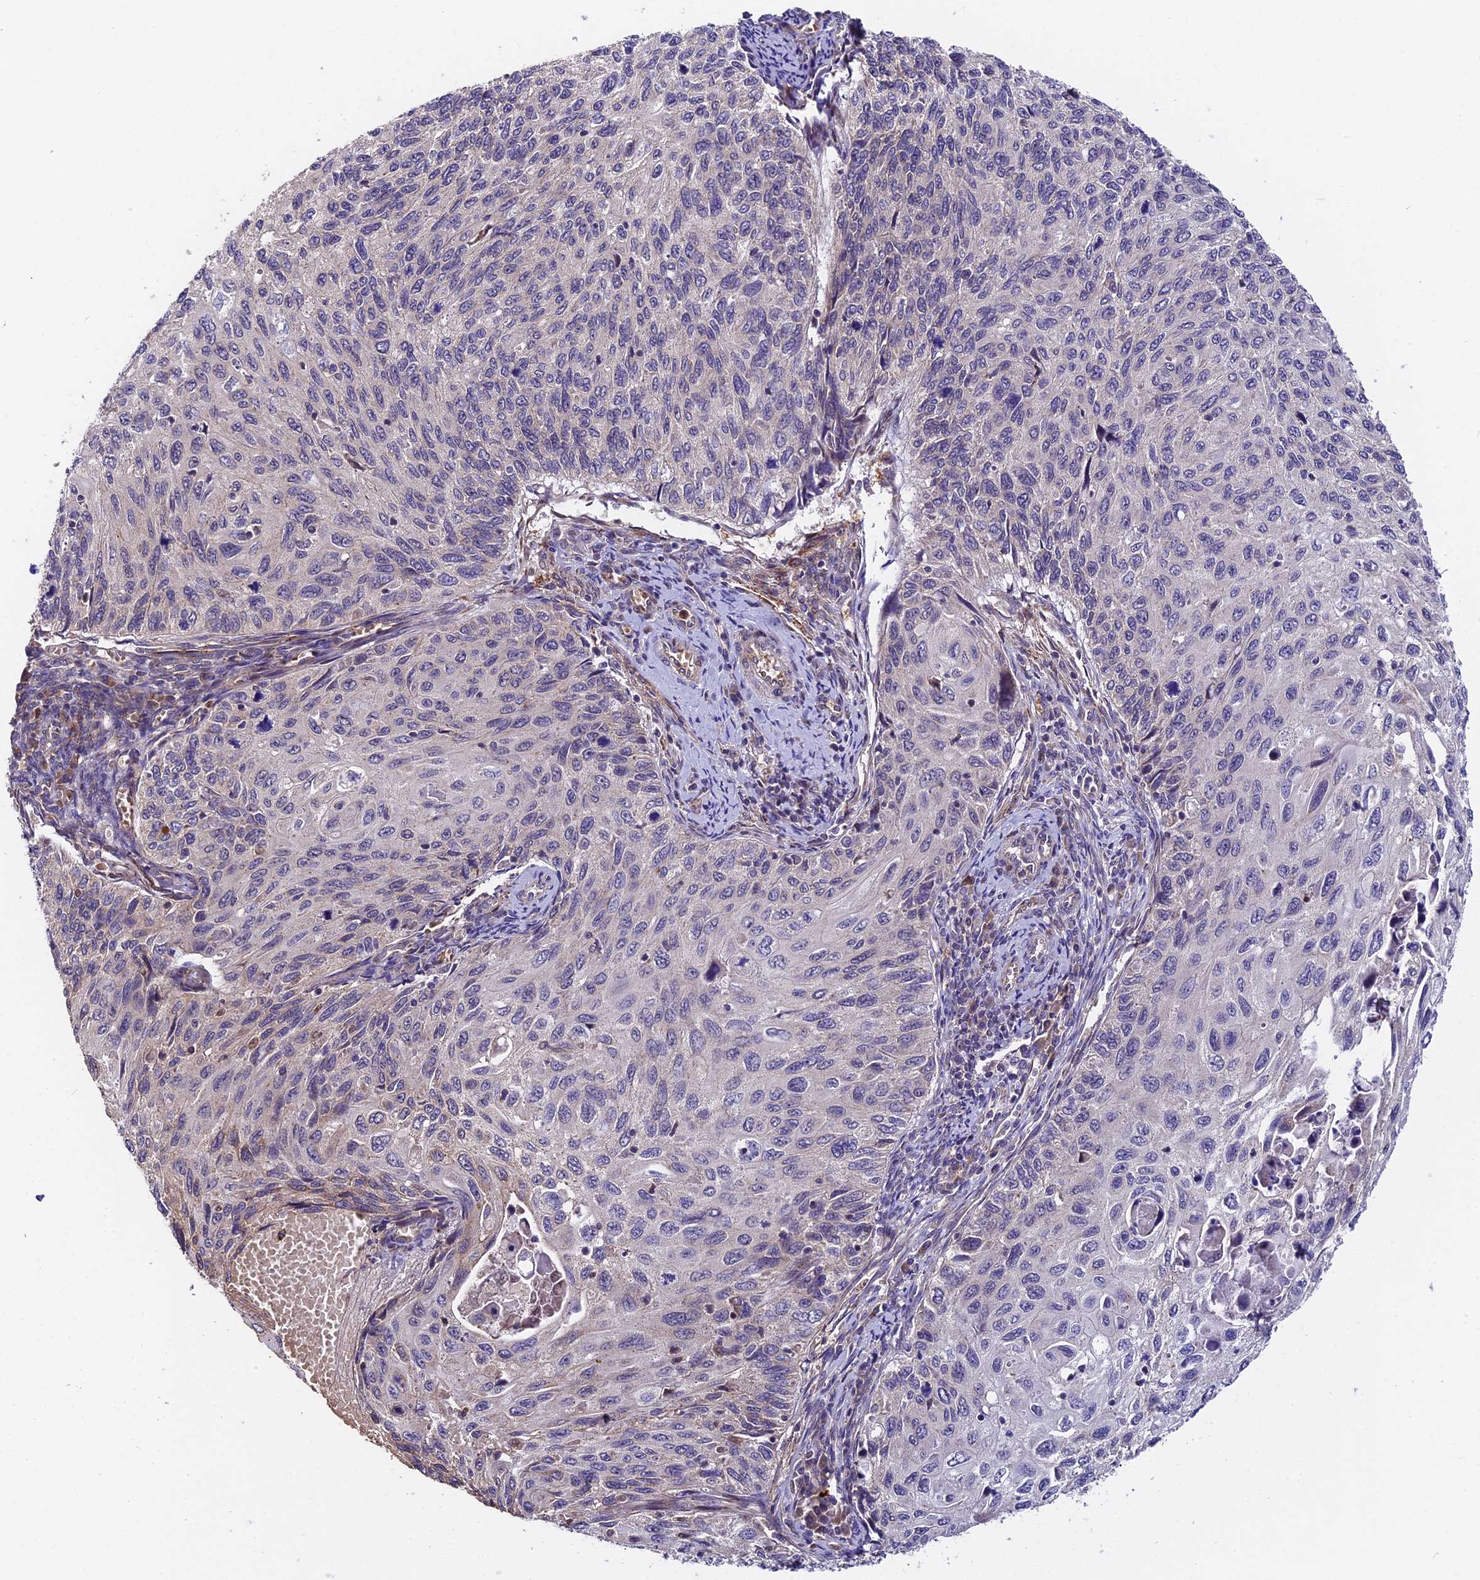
{"staining": {"intensity": "negative", "quantity": "none", "location": "none"}, "tissue": "cervical cancer", "cell_type": "Tumor cells", "image_type": "cancer", "snomed": [{"axis": "morphology", "description": "Squamous cell carcinoma, NOS"}, {"axis": "topography", "description": "Cervix"}], "caption": "A histopathology image of human cervical squamous cell carcinoma is negative for staining in tumor cells.", "gene": "TRMT1", "patient": {"sex": "female", "age": 70}}